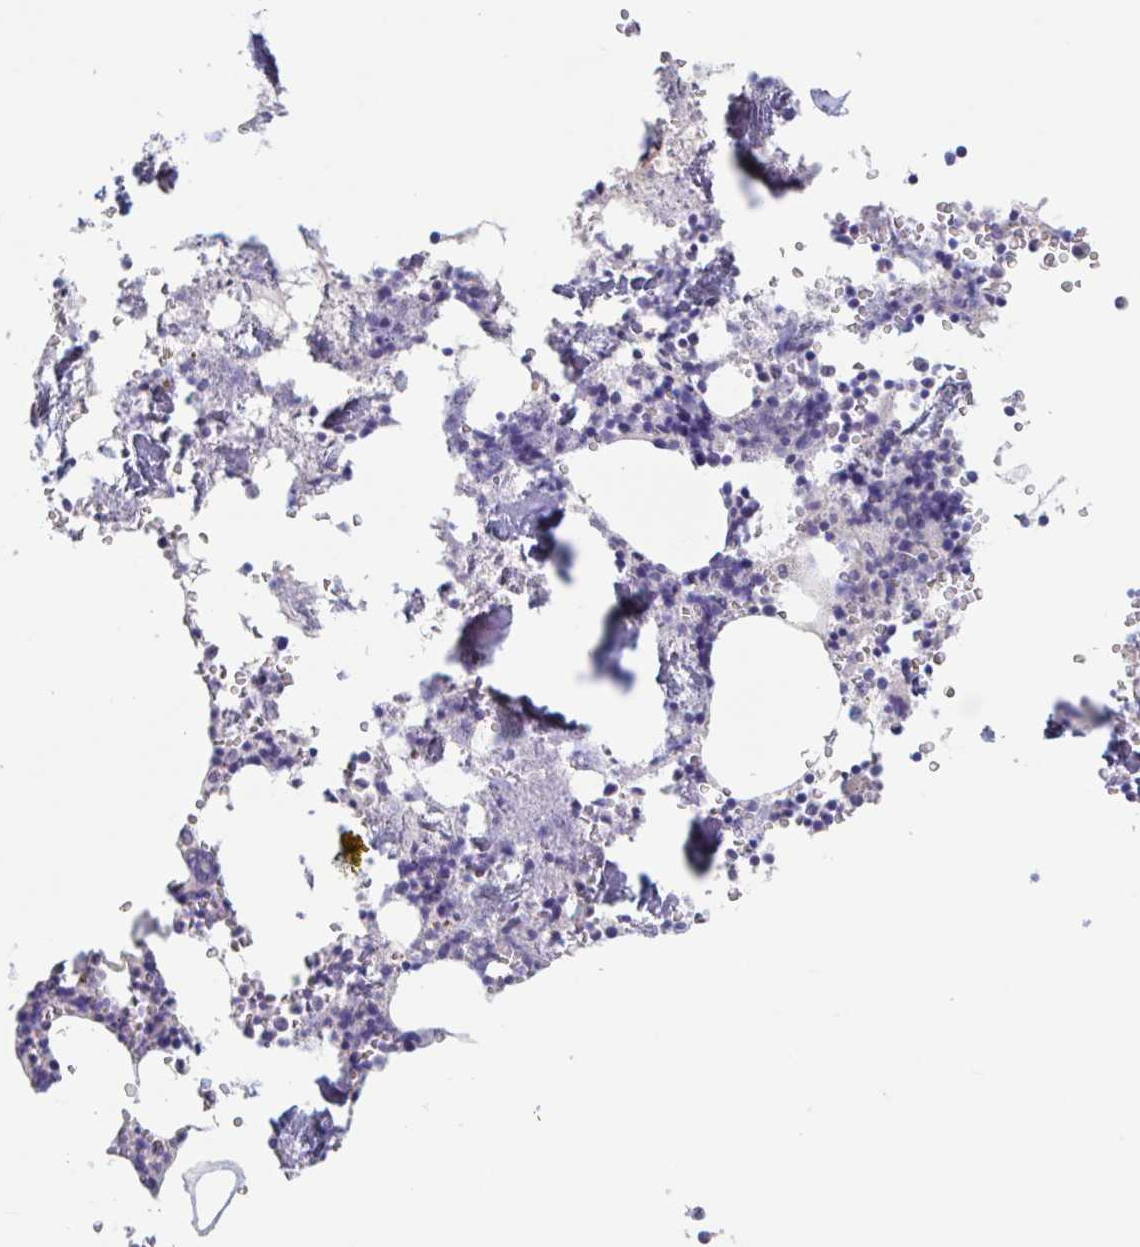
{"staining": {"intensity": "negative", "quantity": "none", "location": "none"}, "tissue": "bone marrow", "cell_type": "Hematopoietic cells", "image_type": "normal", "snomed": [{"axis": "morphology", "description": "Normal tissue, NOS"}, {"axis": "topography", "description": "Bone marrow"}], "caption": "The image reveals no significant expression in hematopoietic cells of bone marrow. The staining was performed using DAB to visualize the protein expression in brown, while the nuclei were stained in blue with hematoxylin (Magnification: 20x).", "gene": "UNKL", "patient": {"sex": "male", "age": 54}}